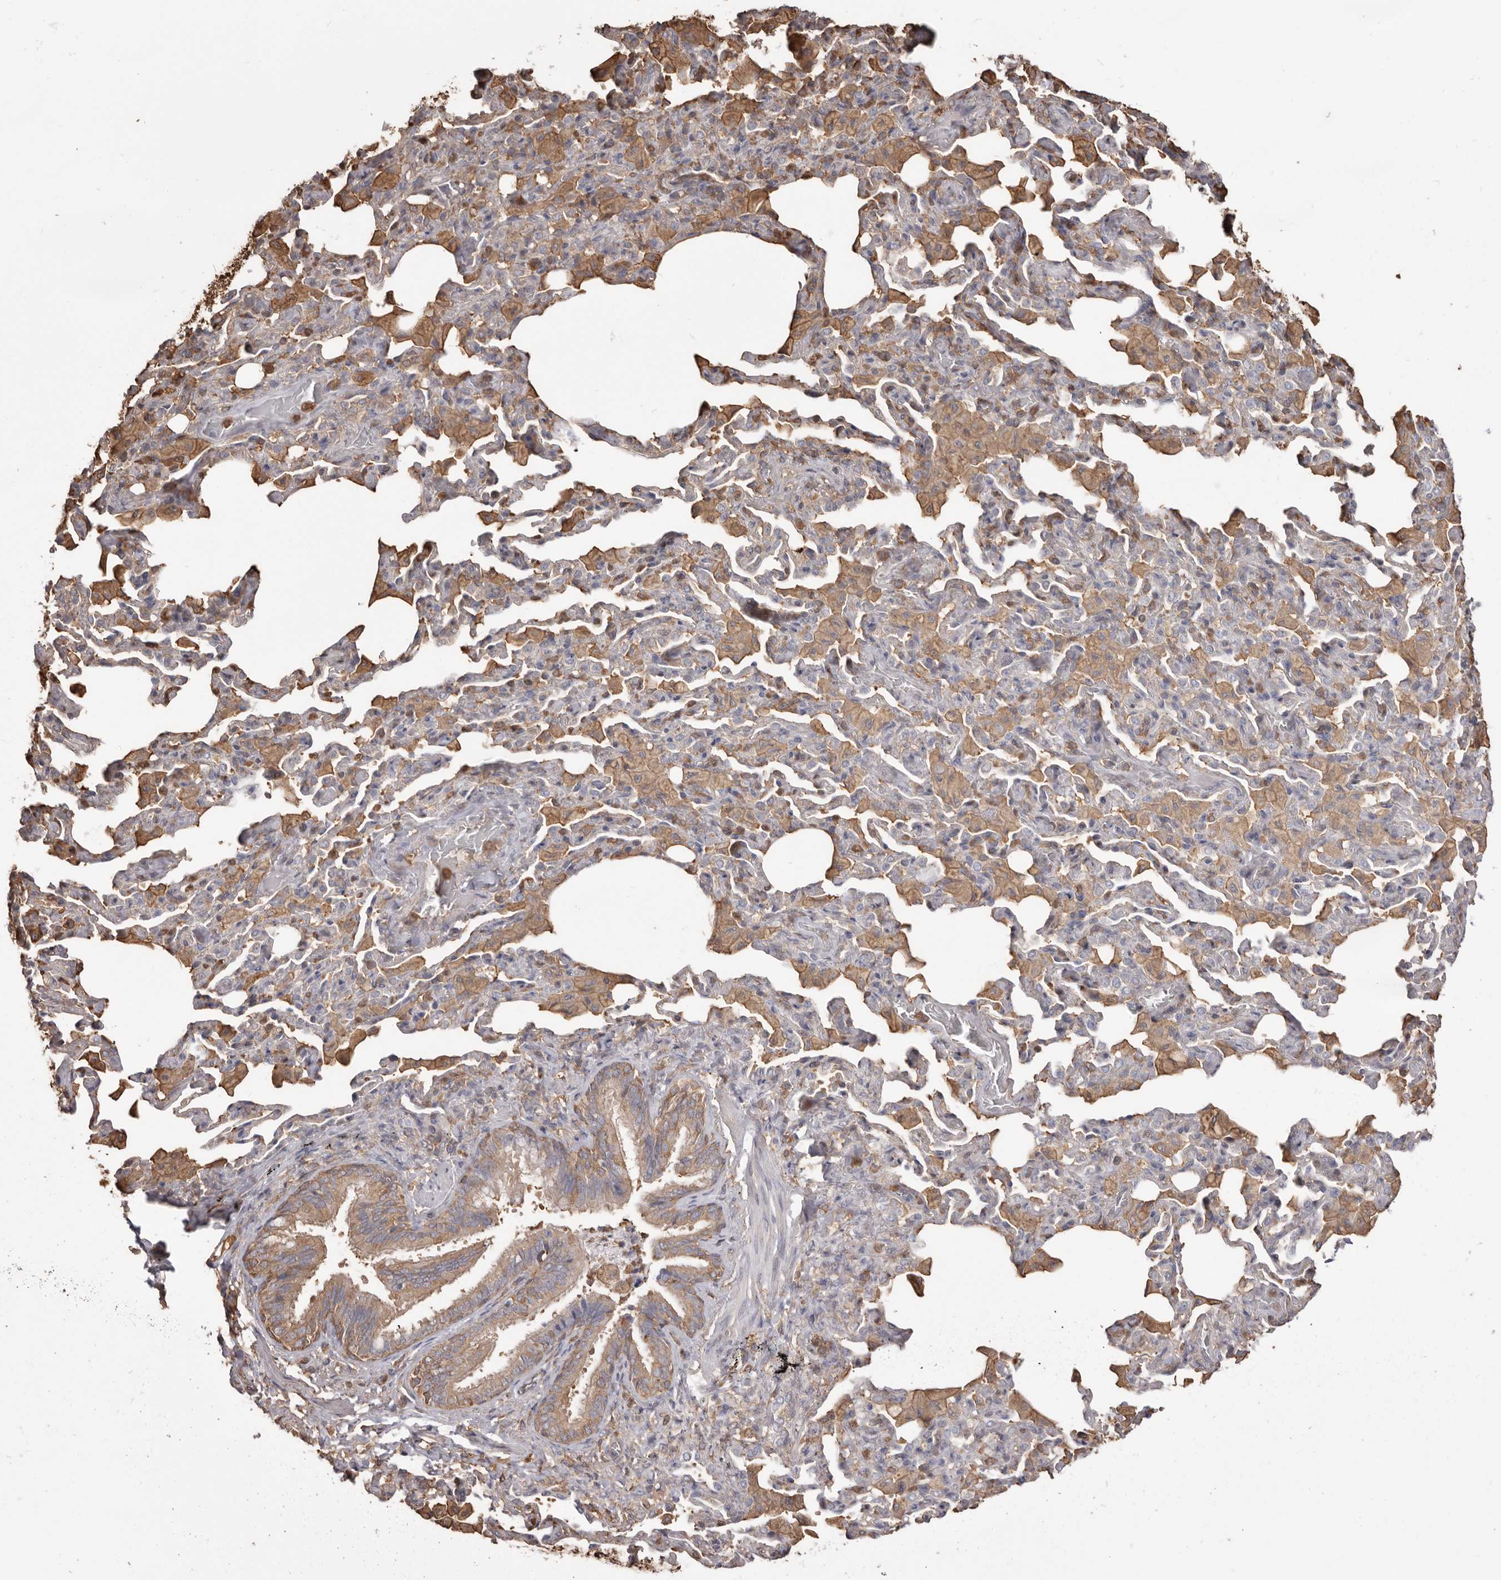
{"staining": {"intensity": "moderate", "quantity": ">75%", "location": "cytoplasmic/membranous"}, "tissue": "bronchus", "cell_type": "Respiratory epithelial cells", "image_type": "normal", "snomed": [{"axis": "morphology", "description": "Normal tissue, NOS"}, {"axis": "morphology", "description": "Inflammation, NOS"}, {"axis": "topography", "description": "Lung"}], "caption": "A histopathology image showing moderate cytoplasmic/membranous expression in about >75% of respiratory epithelial cells in benign bronchus, as visualized by brown immunohistochemical staining.", "gene": "PKM", "patient": {"sex": "female", "age": 46}}